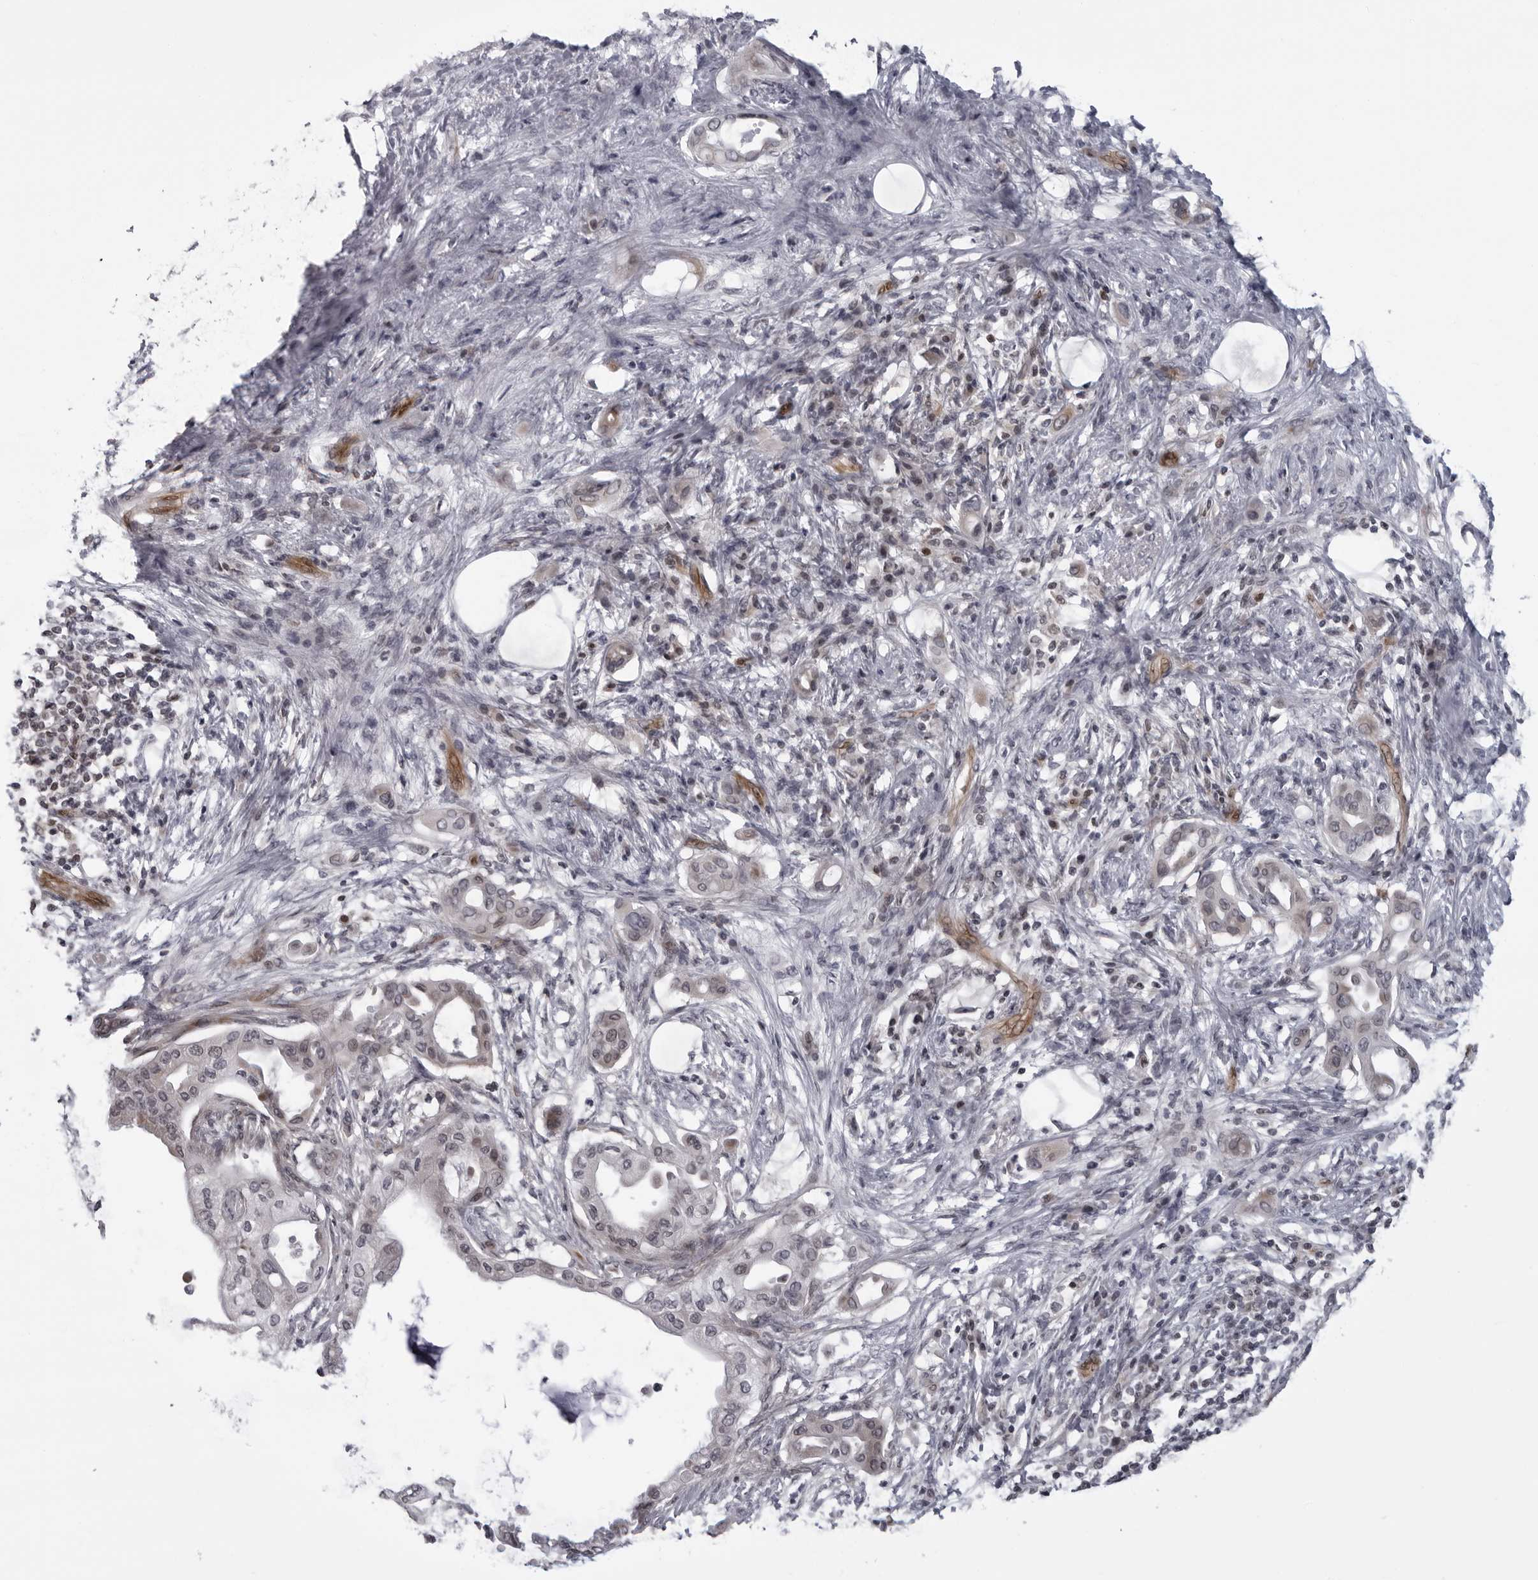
{"staining": {"intensity": "weak", "quantity": "<25%", "location": "nuclear"}, "tissue": "pancreatic cancer", "cell_type": "Tumor cells", "image_type": "cancer", "snomed": [{"axis": "morphology", "description": "Adenocarcinoma, NOS"}, {"axis": "morphology", "description": "Adenocarcinoma, metastatic, NOS"}, {"axis": "topography", "description": "Lymph node"}, {"axis": "topography", "description": "Pancreas"}, {"axis": "topography", "description": "Duodenum"}], "caption": "Tumor cells show no significant protein staining in pancreatic cancer.", "gene": "MAPK12", "patient": {"sex": "female", "age": 64}}